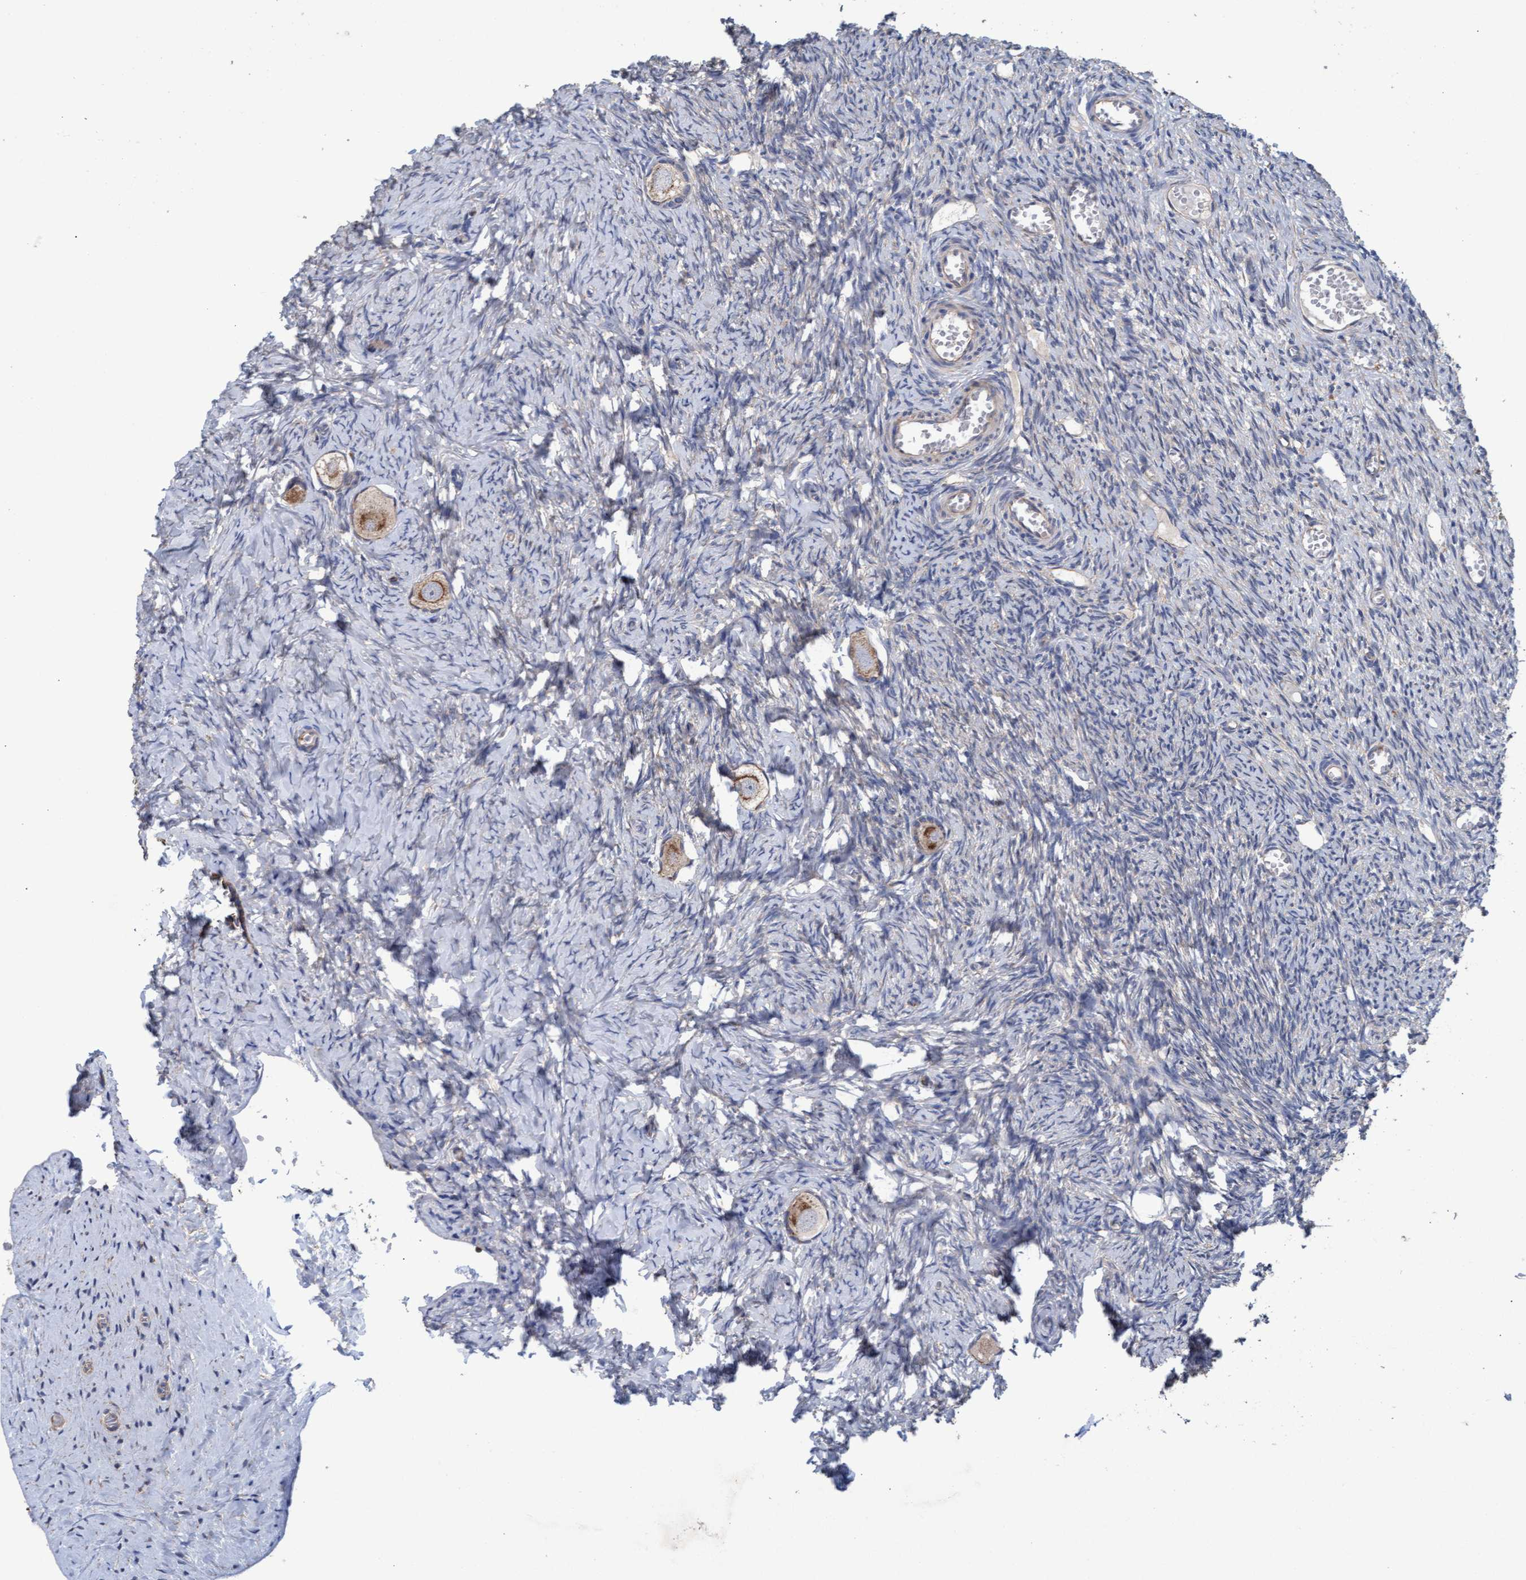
{"staining": {"intensity": "moderate", "quantity": ">75%", "location": "cytoplasmic/membranous"}, "tissue": "ovary", "cell_type": "Follicle cells", "image_type": "normal", "snomed": [{"axis": "morphology", "description": "Normal tissue, NOS"}, {"axis": "topography", "description": "Ovary"}], "caption": "Immunohistochemistry image of normal ovary: human ovary stained using immunohistochemistry exhibits medium levels of moderate protein expression localized specifically in the cytoplasmic/membranous of follicle cells, appearing as a cytoplasmic/membranous brown color.", "gene": "MRPL38", "patient": {"sex": "female", "age": 27}}